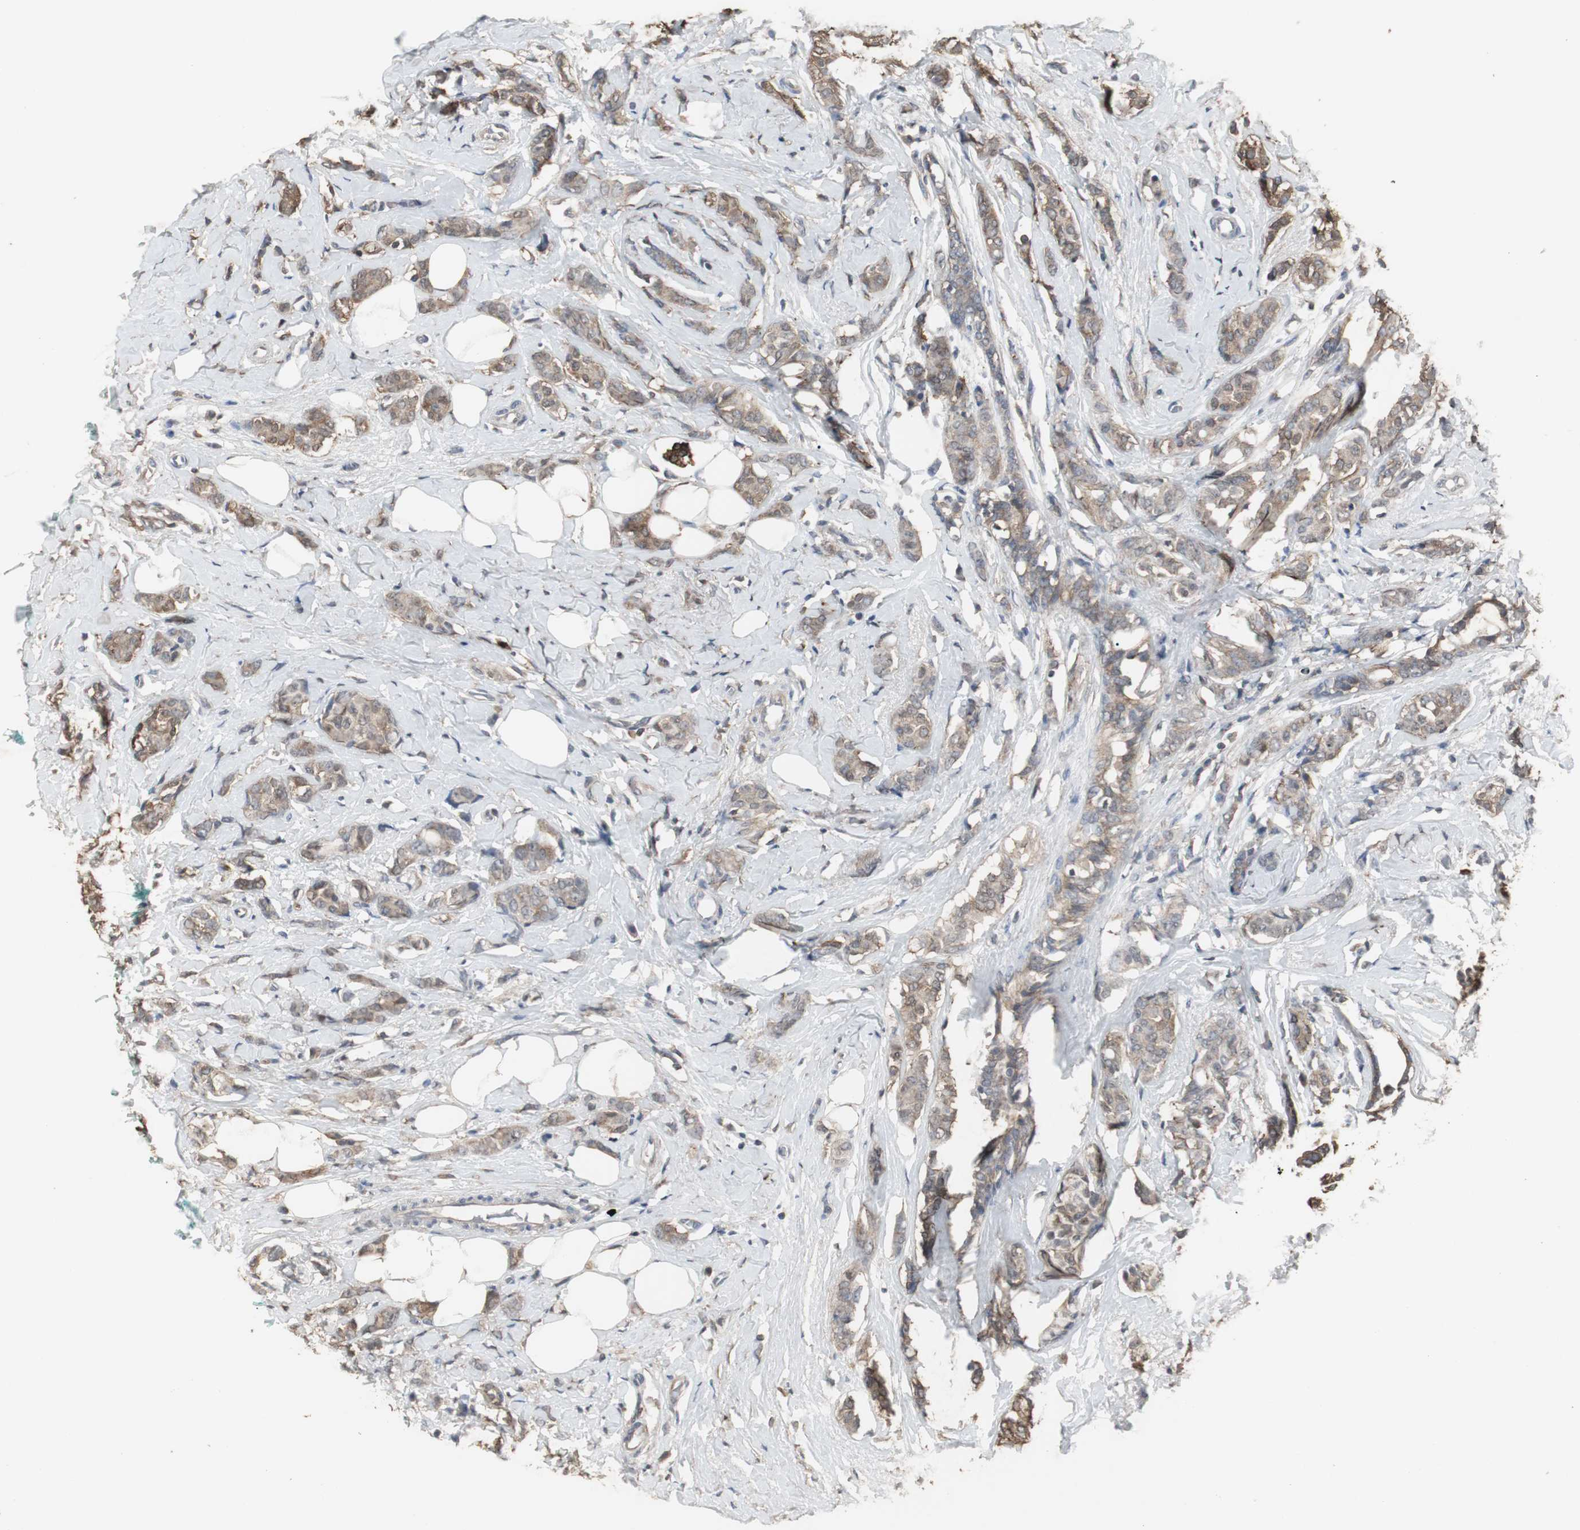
{"staining": {"intensity": "weak", "quantity": ">75%", "location": "cytoplasmic/membranous"}, "tissue": "breast cancer", "cell_type": "Tumor cells", "image_type": "cancer", "snomed": [{"axis": "morphology", "description": "Lobular carcinoma"}, {"axis": "topography", "description": "Breast"}], "caption": "Human breast cancer (lobular carcinoma) stained with a brown dye displays weak cytoplasmic/membranous positive expression in approximately >75% of tumor cells.", "gene": "HPRT1", "patient": {"sex": "female", "age": 60}}